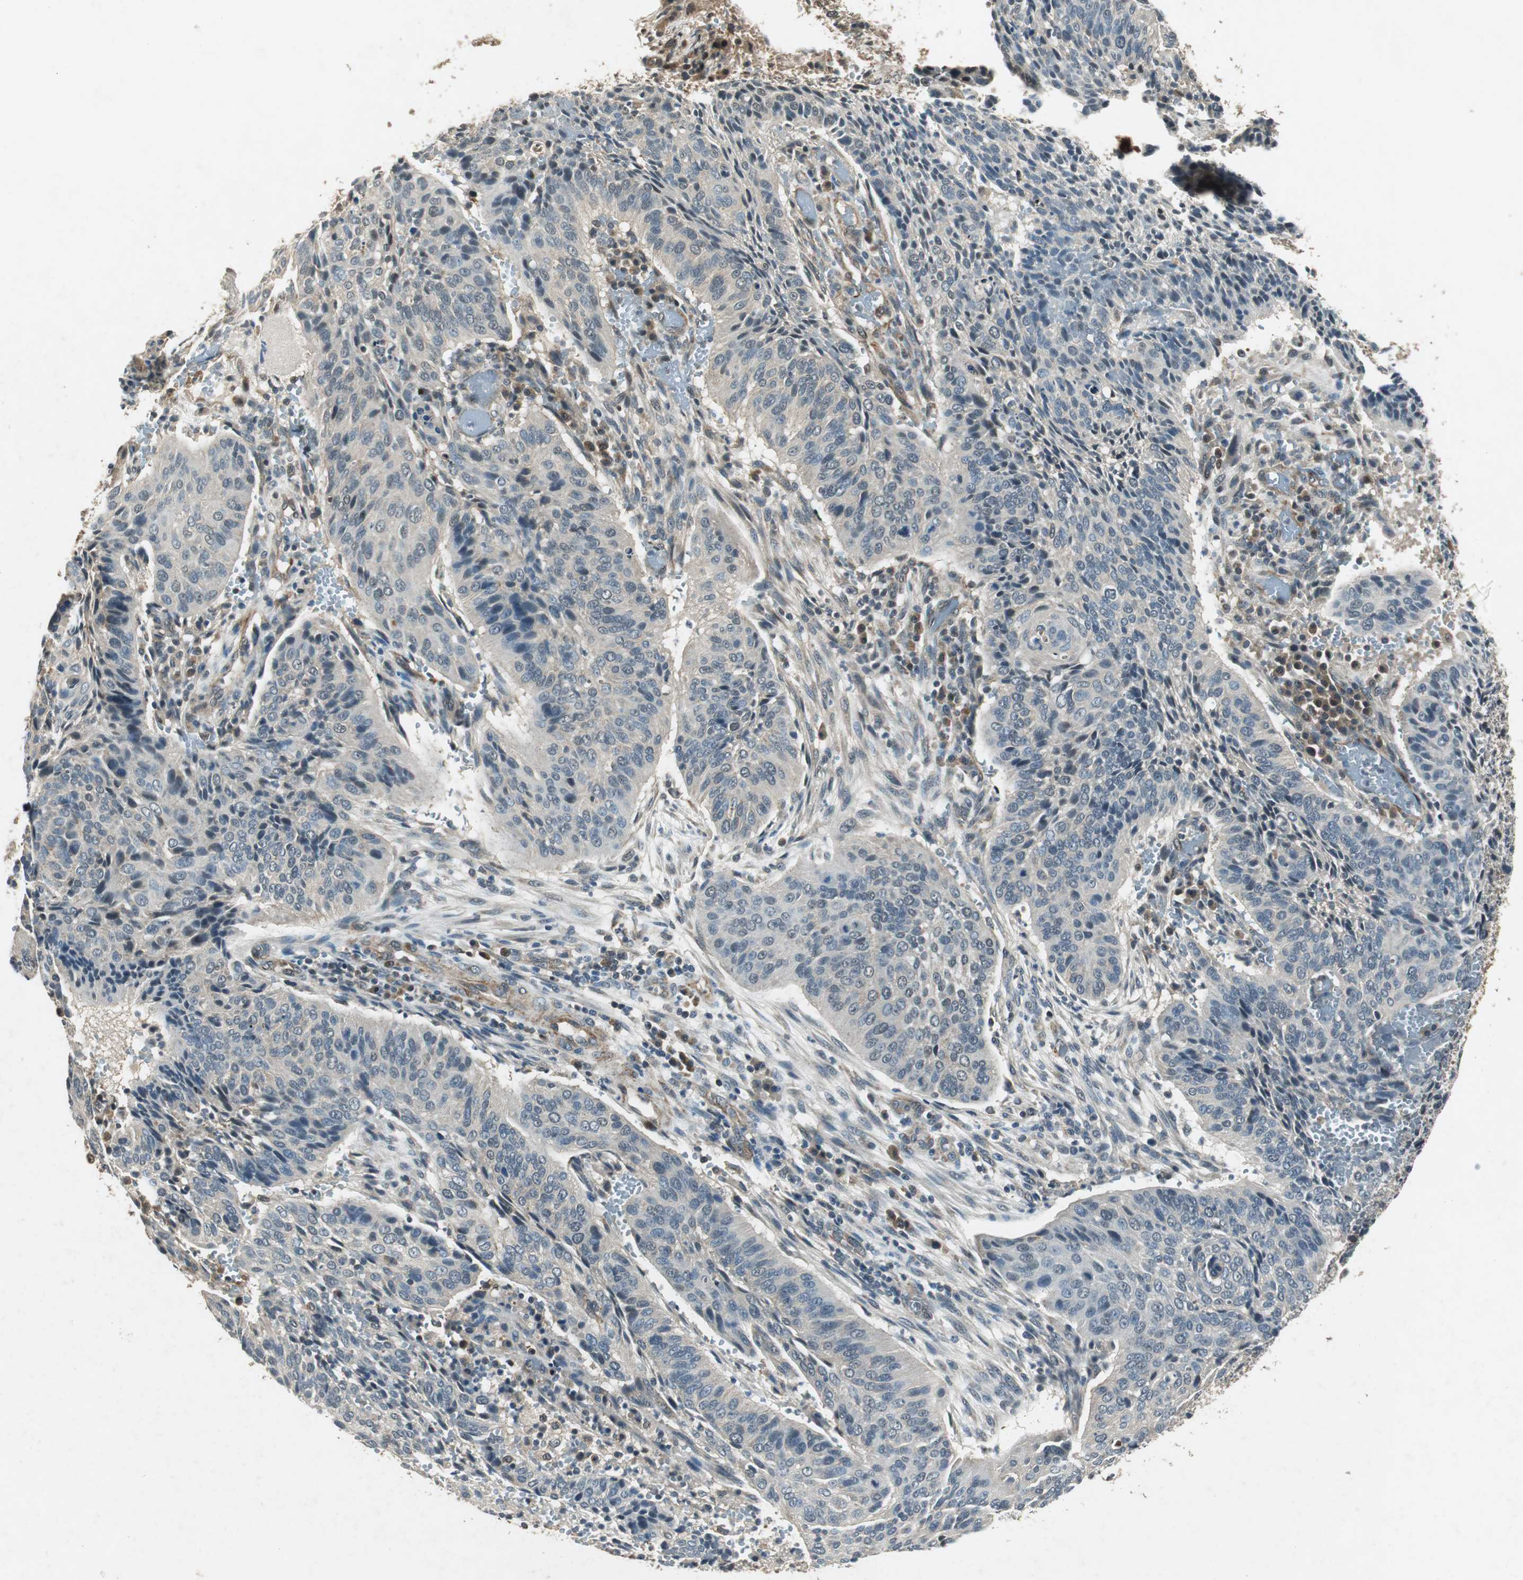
{"staining": {"intensity": "weak", "quantity": "<25%", "location": "cytoplasmic/membranous"}, "tissue": "cervical cancer", "cell_type": "Tumor cells", "image_type": "cancer", "snomed": [{"axis": "morphology", "description": "Squamous cell carcinoma, NOS"}, {"axis": "topography", "description": "Cervix"}], "caption": "High power microscopy micrograph of an immunohistochemistry (IHC) histopathology image of cervical squamous cell carcinoma, revealing no significant expression in tumor cells. (DAB IHC visualized using brightfield microscopy, high magnification).", "gene": "PSMB4", "patient": {"sex": "female", "age": 39}}